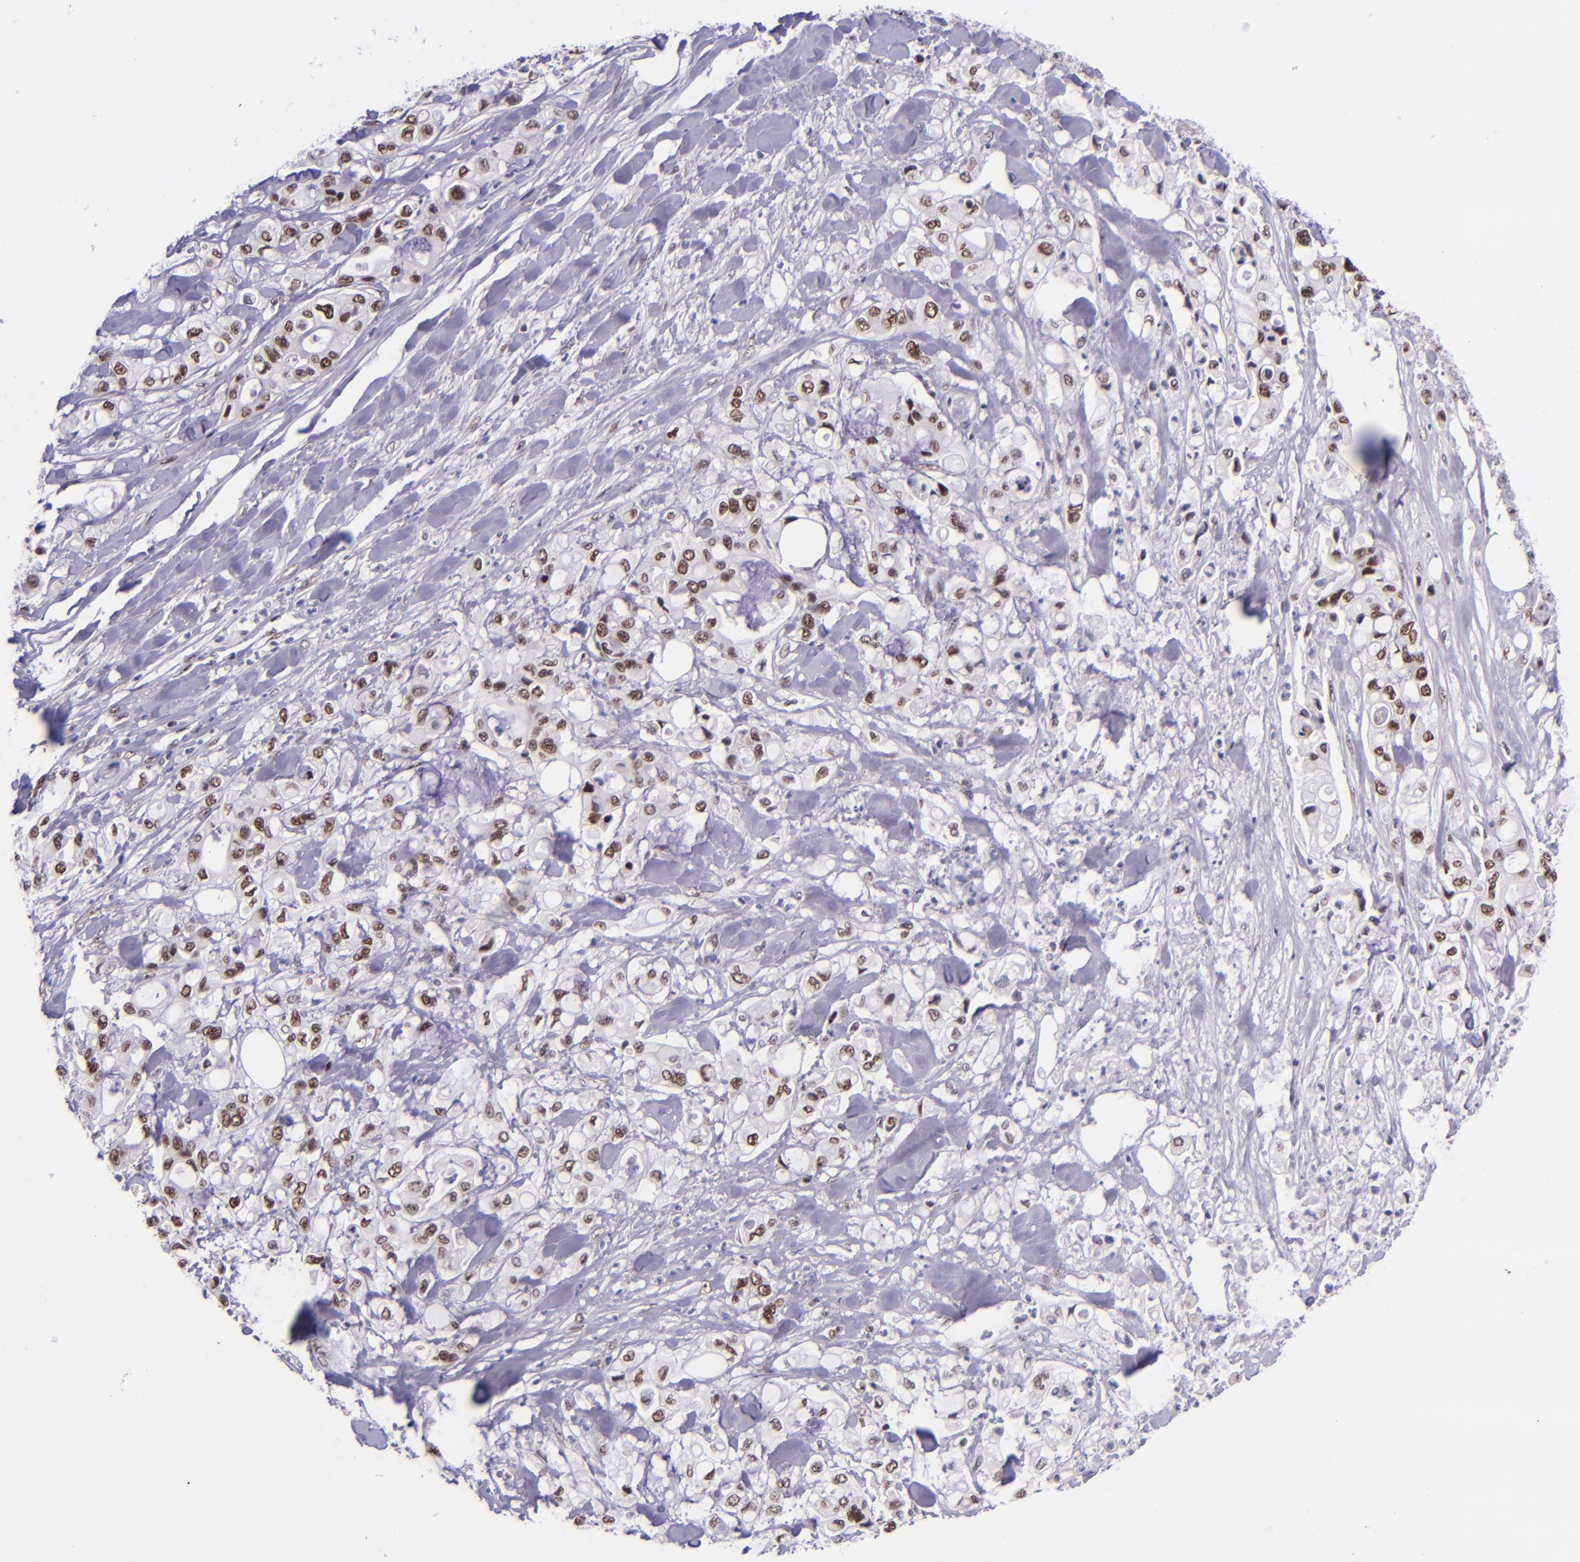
{"staining": {"intensity": "moderate", "quantity": ">75%", "location": "nuclear"}, "tissue": "pancreatic cancer", "cell_type": "Tumor cells", "image_type": "cancer", "snomed": [{"axis": "morphology", "description": "Adenocarcinoma, NOS"}, {"axis": "topography", "description": "Pancreas"}], "caption": "A histopathology image of human pancreatic cancer (adenocarcinoma) stained for a protein shows moderate nuclear brown staining in tumor cells.", "gene": "GPKOW", "patient": {"sex": "male", "age": 70}}